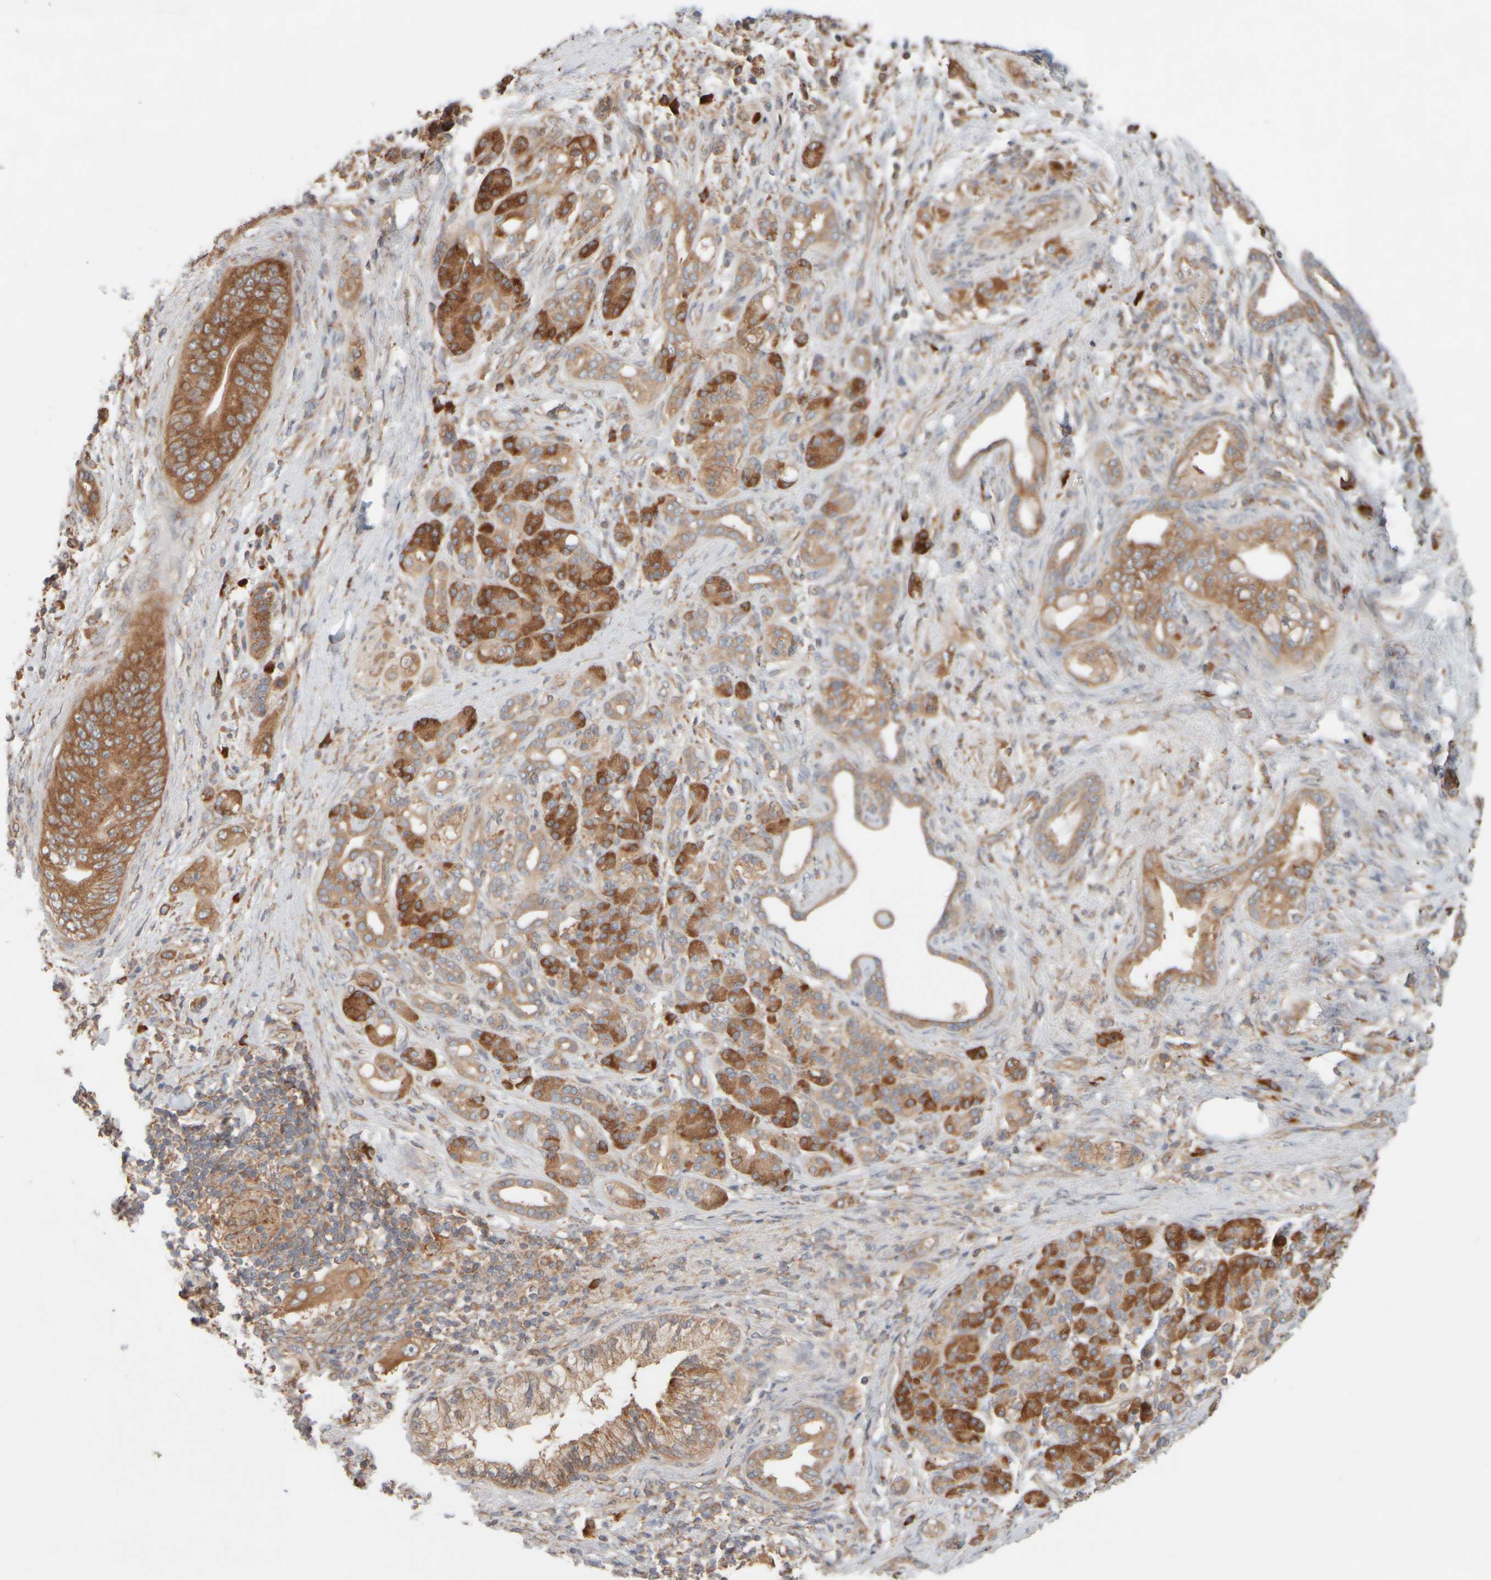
{"staining": {"intensity": "moderate", "quantity": ">75%", "location": "cytoplasmic/membranous"}, "tissue": "pancreatic cancer", "cell_type": "Tumor cells", "image_type": "cancer", "snomed": [{"axis": "morphology", "description": "Adenocarcinoma, NOS"}, {"axis": "topography", "description": "Pancreas"}], "caption": "The micrograph reveals immunohistochemical staining of pancreatic cancer. There is moderate cytoplasmic/membranous expression is appreciated in approximately >75% of tumor cells.", "gene": "EIF2B3", "patient": {"sex": "male", "age": 59}}